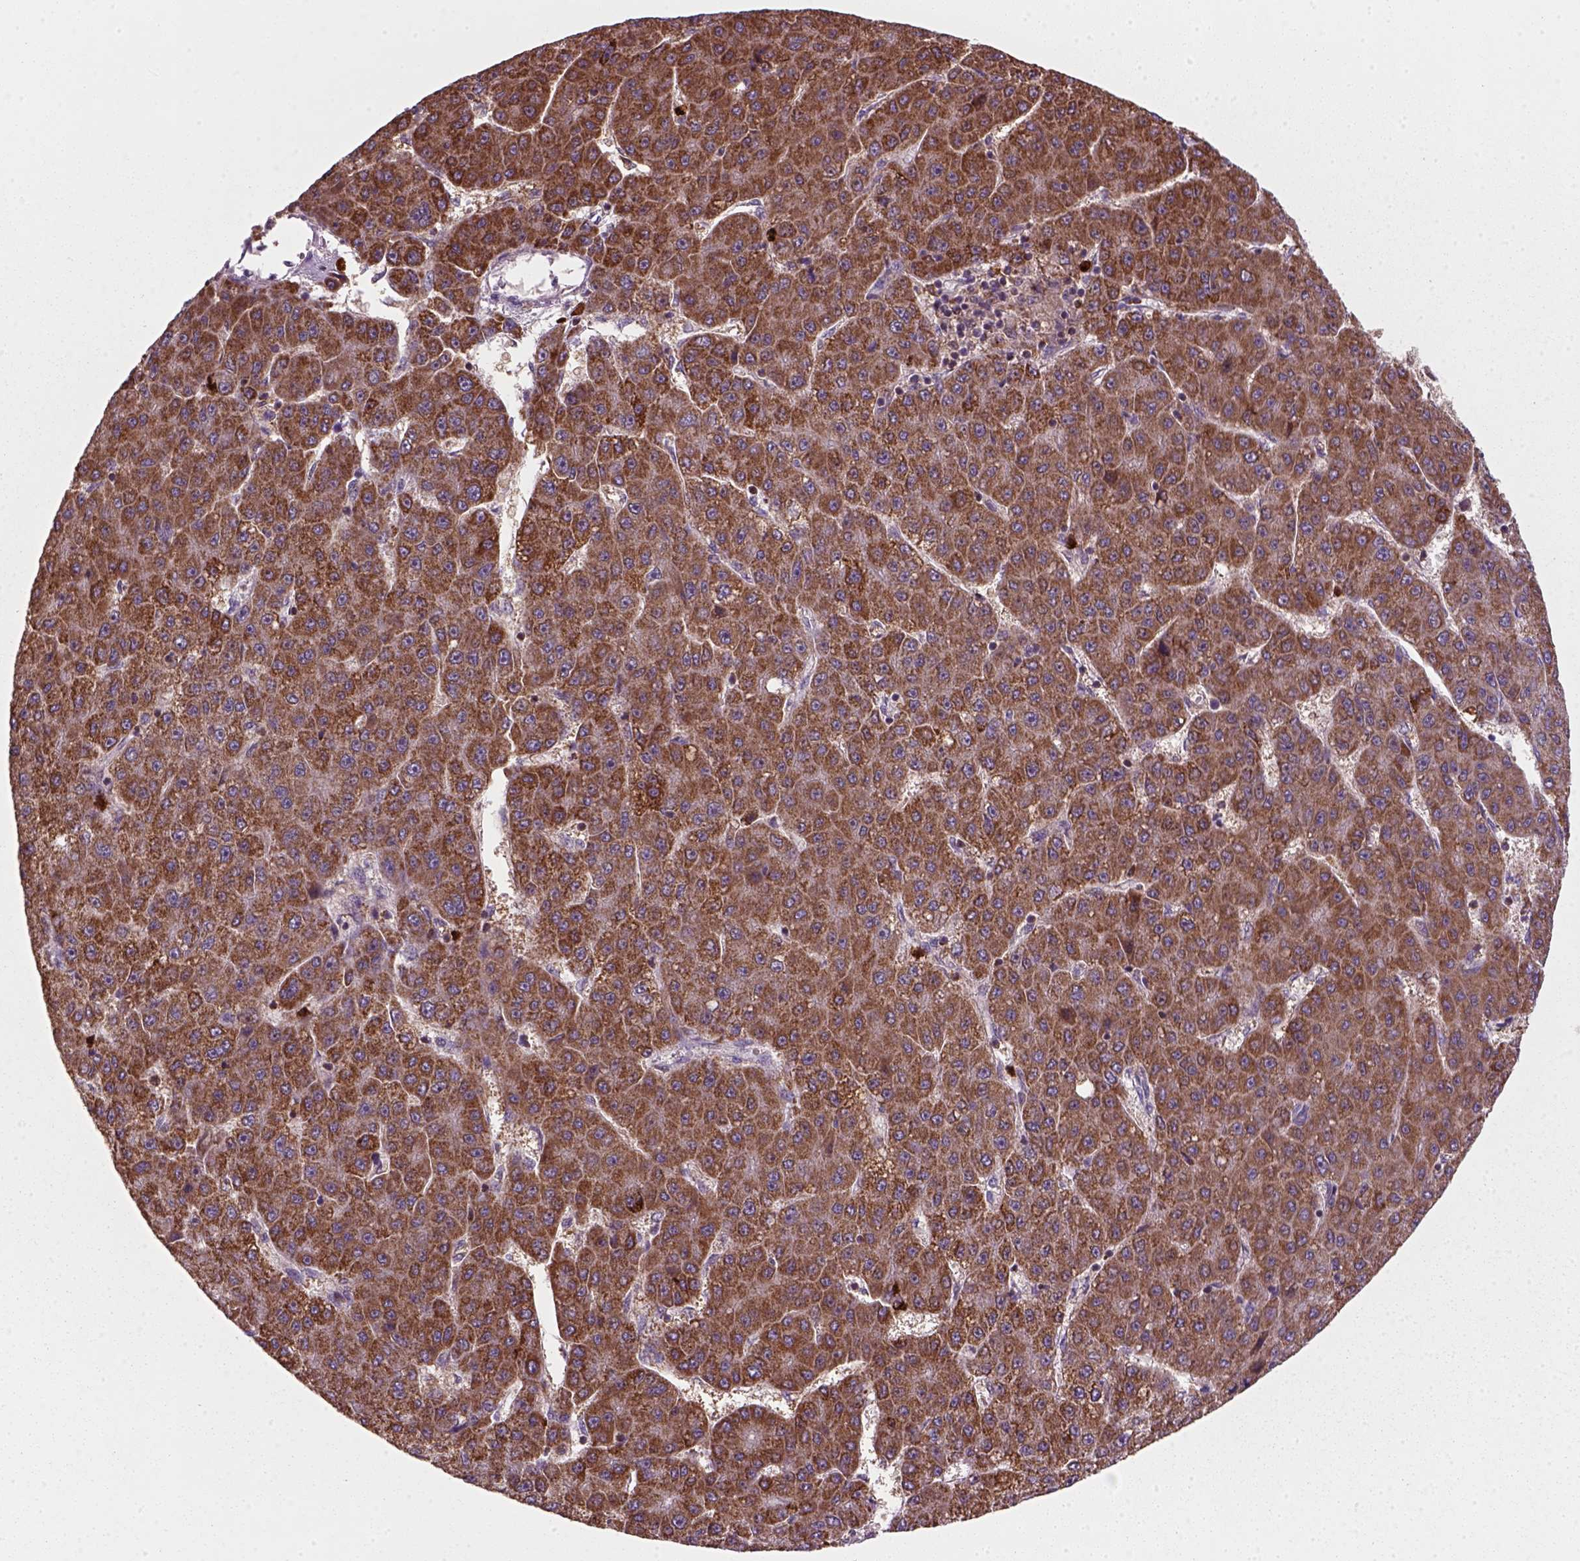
{"staining": {"intensity": "moderate", "quantity": ">75%", "location": "cytoplasmic/membranous"}, "tissue": "liver cancer", "cell_type": "Tumor cells", "image_type": "cancer", "snomed": [{"axis": "morphology", "description": "Carcinoma, Hepatocellular, NOS"}, {"axis": "topography", "description": "Liver"}], "caption": "High-magnification brightfield microscopy of liver cancer (hepatocellular carcinoma) stained with DAB (3,3'-diaminobenzidine) (brown) and counterstained with hematoxylin (blue). tumor cells exhibit moderate cytoplasmic/membranous staining is seen in approximately>75% of cells. (DAB = brown stain, brightfield microscopy at high magnification).", "gene": "NUDT16L1", "patient": {"sex": "male", "age": 67}}